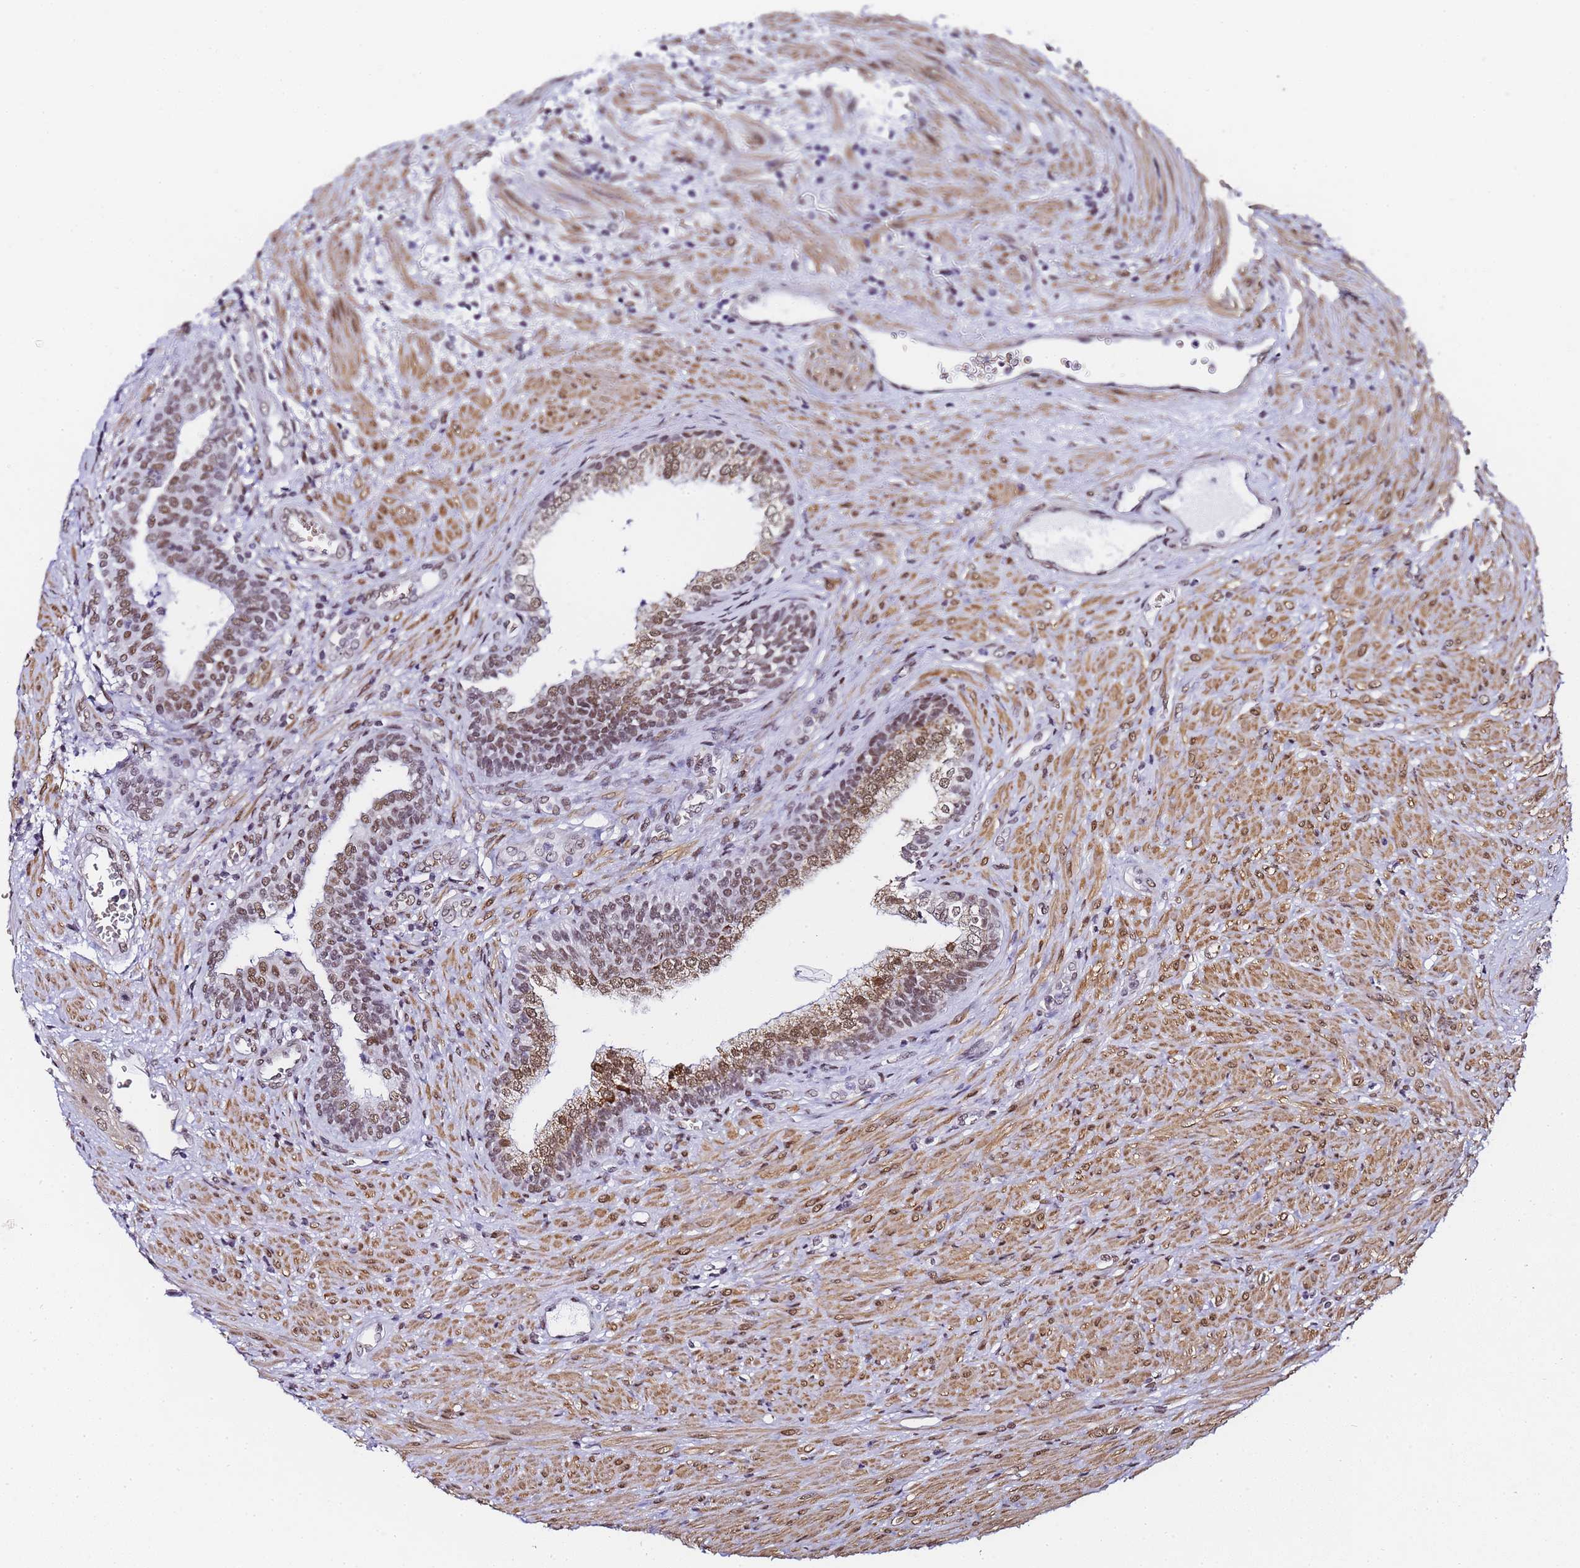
{"staining": {"intensity": "moderate", "quantity": ">75%", "location": "cytoplasmic/membranous,nuclear"}, "tissue": "prostate", "cell_type": "Glandular cells", "image_type": "normal", "snomed": [{"axis": "morphology", "description": "Normal tissue, NOS"}, {"axis": "topography", "description": "Prostate"}], "caption": "A photomicrograph of human prostate stained for a protein exhibits moderate cytoplasmic/membranous,nuclear brown staining in glandular cells.", "gene": "POLR1A", "patient": {"sex": "male", "age": 76}}